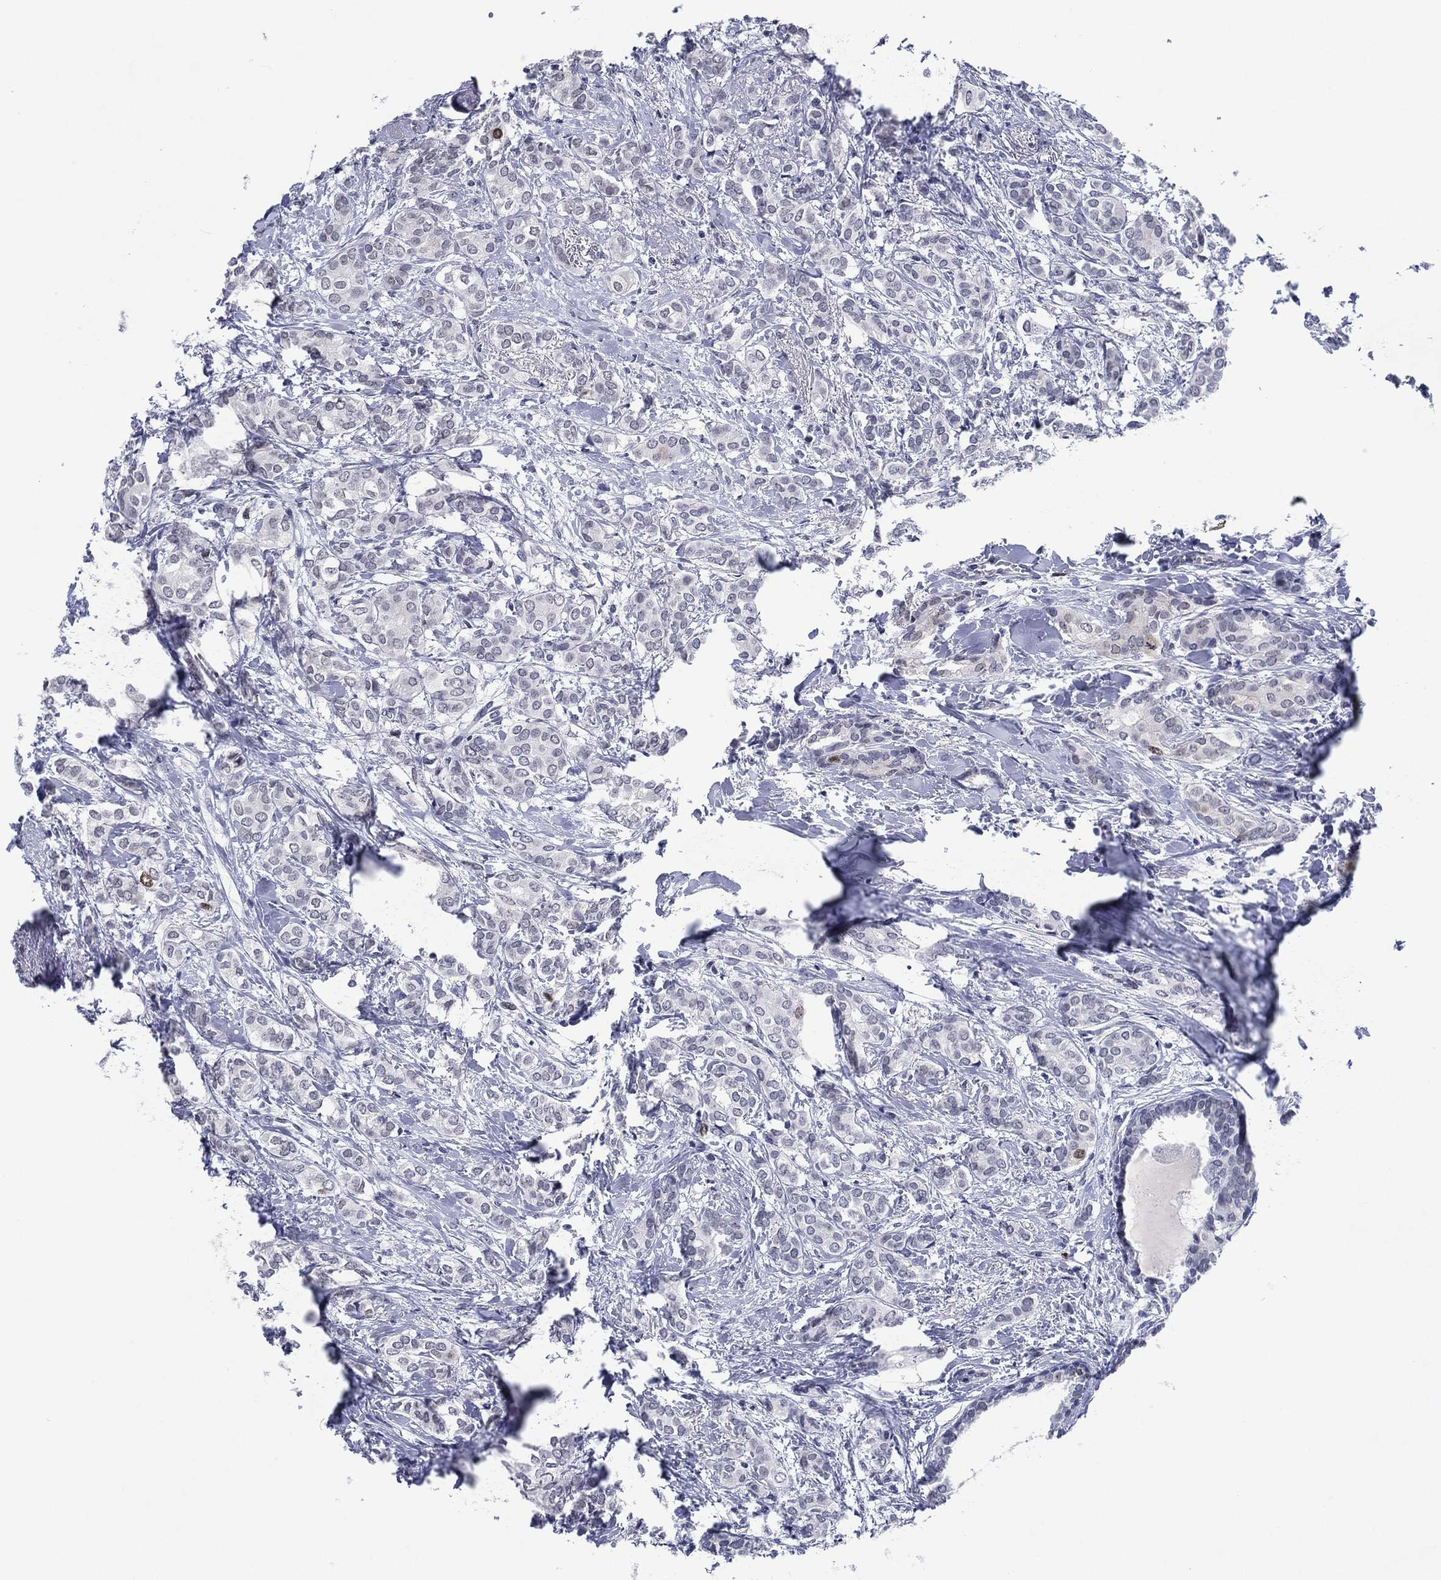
{"staining": {"intensity": "negative", "quantity": "none", "location": "none"}, "tissue": "breast cancer", "cell_type": "Tumor cells", "image_type": "cancer", "snomed": [{"axis": "morphology", "description": "Duct carcinoma"}, {"axis": "topography", "description": "Breast"}], "caption": "Photomicrograph shows no protein positivity in tumor cells of breast cancer (invasive ductal carcinoma) tissue. (DAB (3,3'-diaminobenzidine) immunohistochemistry (IHC) visualized using brightfield microscopy, high magnification).", "gene": "GATA6", "patient": {"sex": "female", "age": 73}}